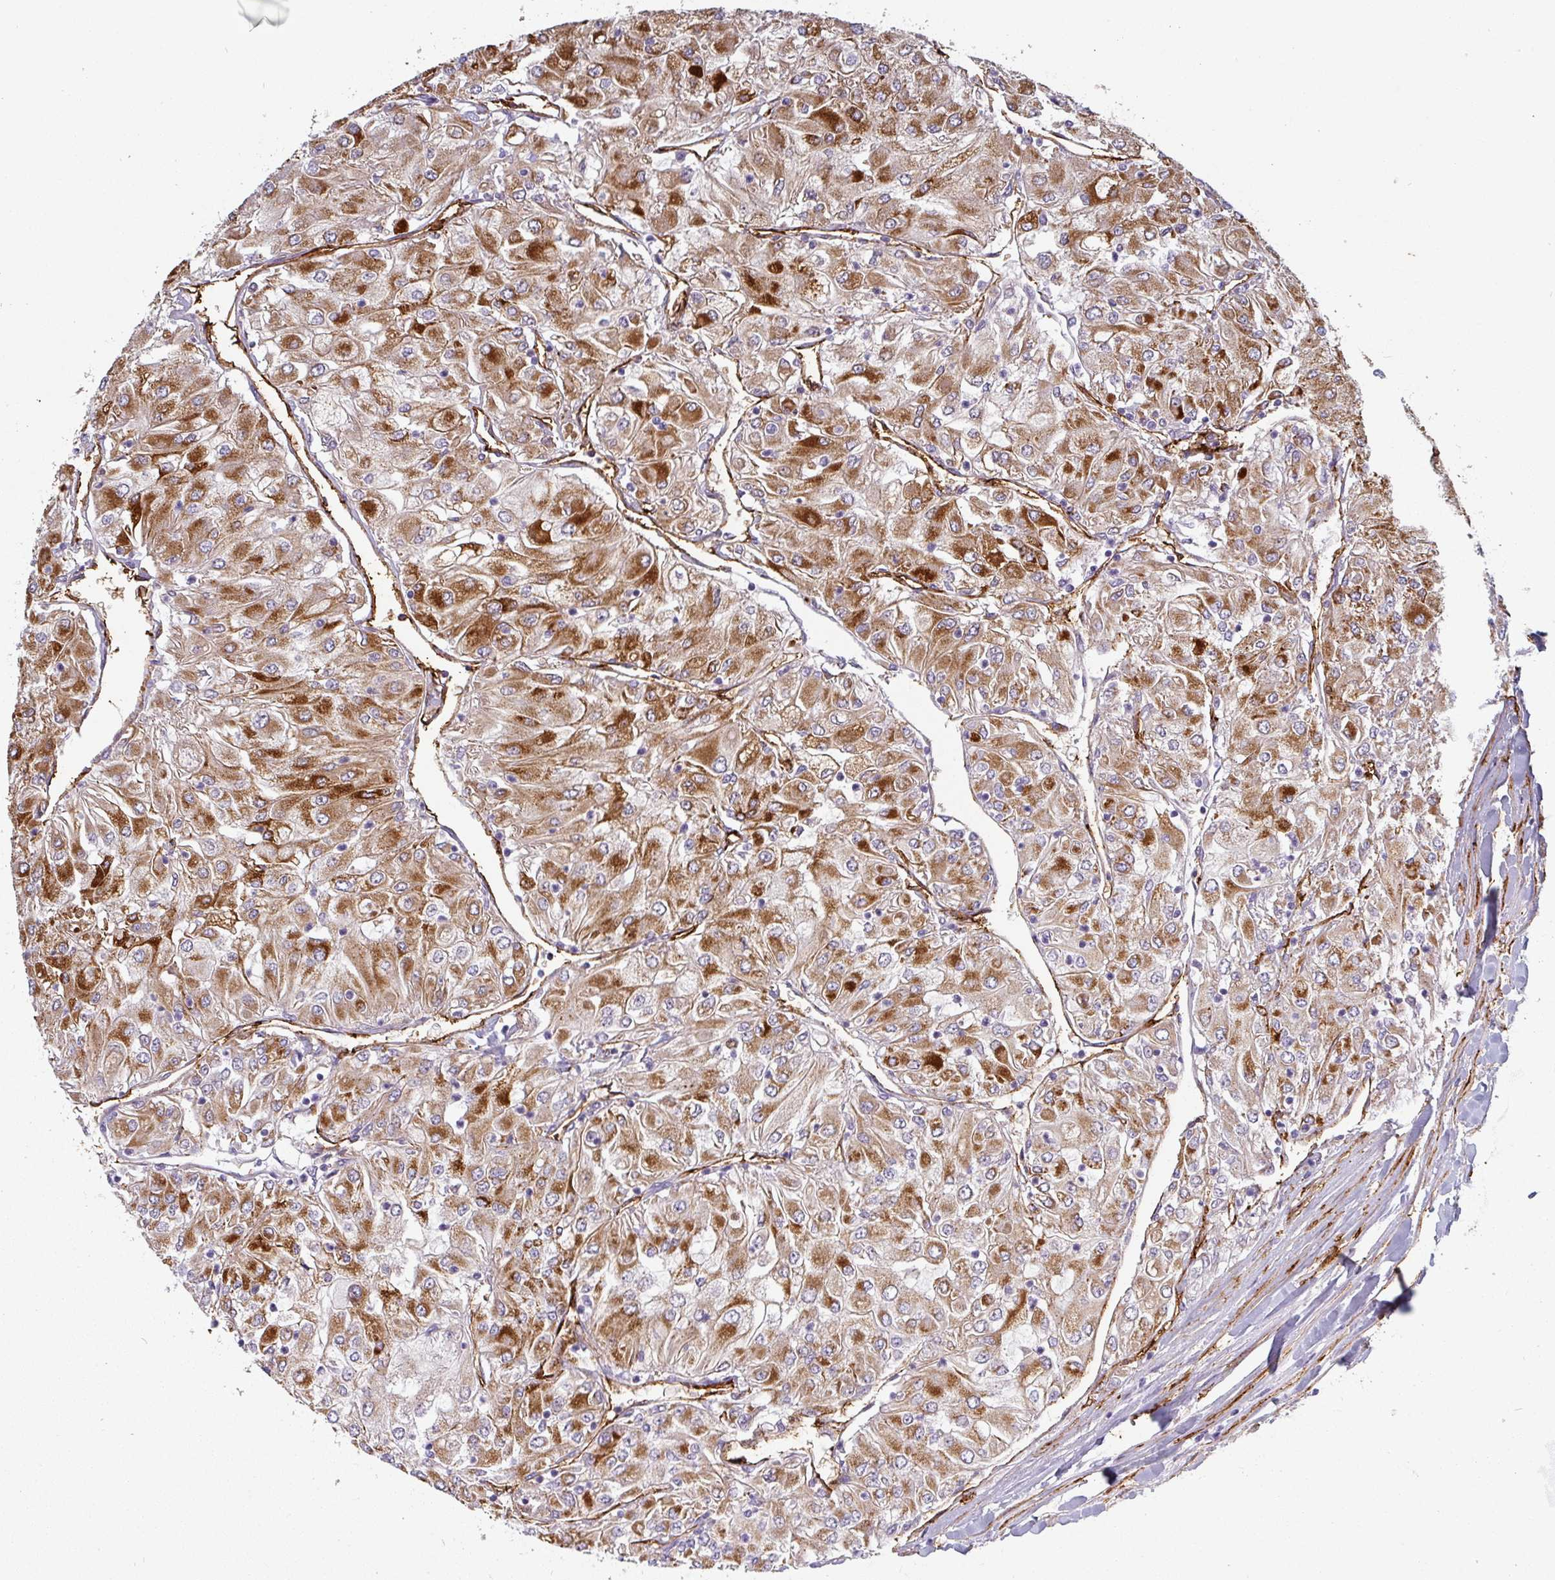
{"staining": {"intensity": "strong", "quantity": ">75%", "location": "cytoplasmic/membranous"}, "tissue": "renal cancer", "cell_type": "Tumor cells", "image_type": "cancer", "snomed": [{"axis": "morphology", "description": "Adenocarcinoma, NOS"}, {"axis": "topography", "description": "Kidney"}], "caption": "Immunohistochemistry (IHC) photomicrograph of adenocarcinoma (renal) stained for a protein (brown), which demonstrates high levels of strong cytoplasmic/membranous positivity in about >75% of tumor cells.", "gene": "PRODH2", "patient": {"sex": "male", "age": 80}}